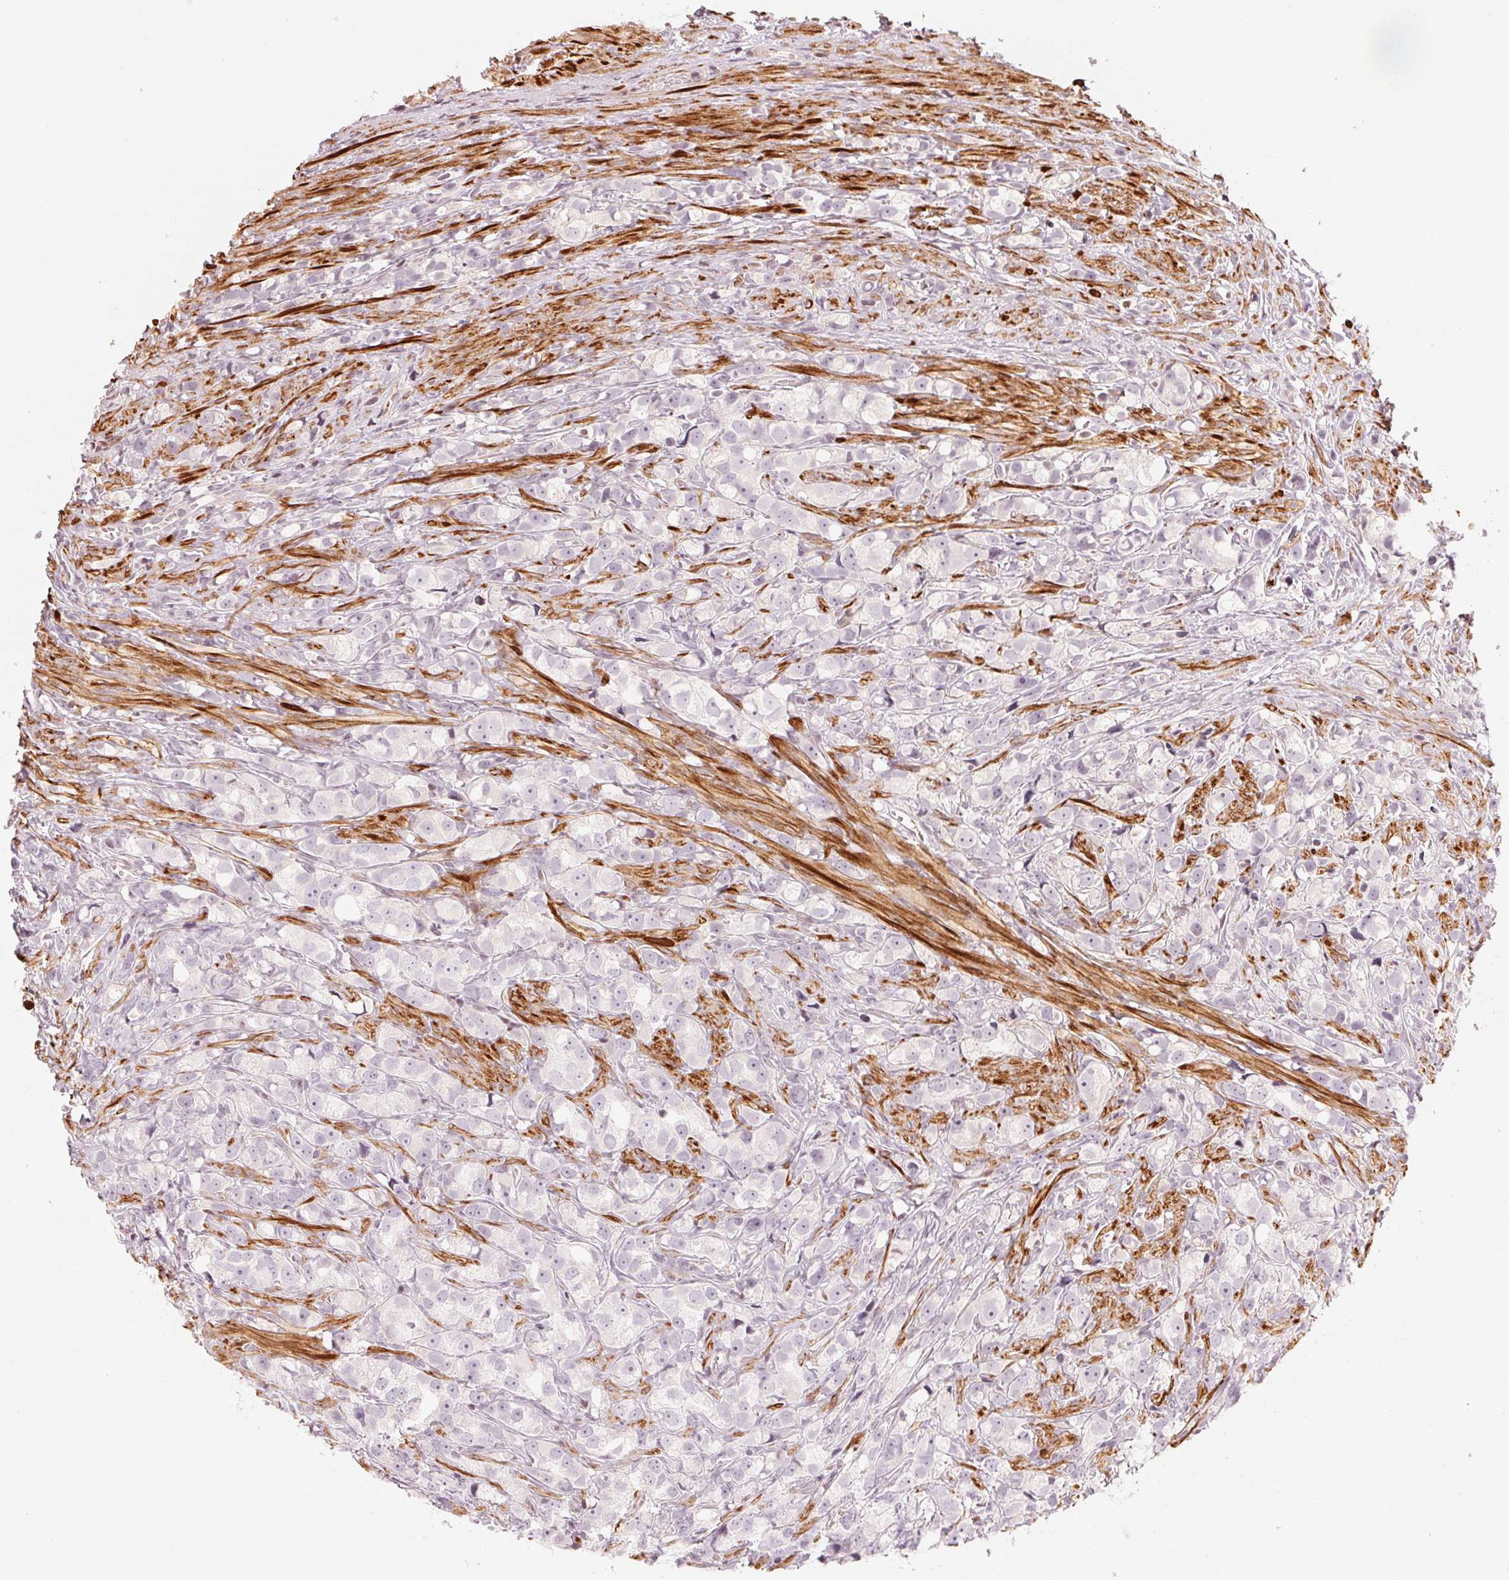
{"staining": {"intensity": "negative", "quantity": "none", "location": "none"}, "tissue": "prostate cancer", "cell_type": "Tumor cells", "image_type": "cancer", "snomed": [{"axis": "morphology", "description": "Adenocarcinoma, High grade"}, {"axis": "topography", "description": "Prostate"}], "caption": "Immunohistochemical staining of adenocarcinoma (high-grade) (prostate) exhibits no significant positivity in tumor cells.", "gene": "SLC17A4", "patient": {"sex": "male", "age": 75}}